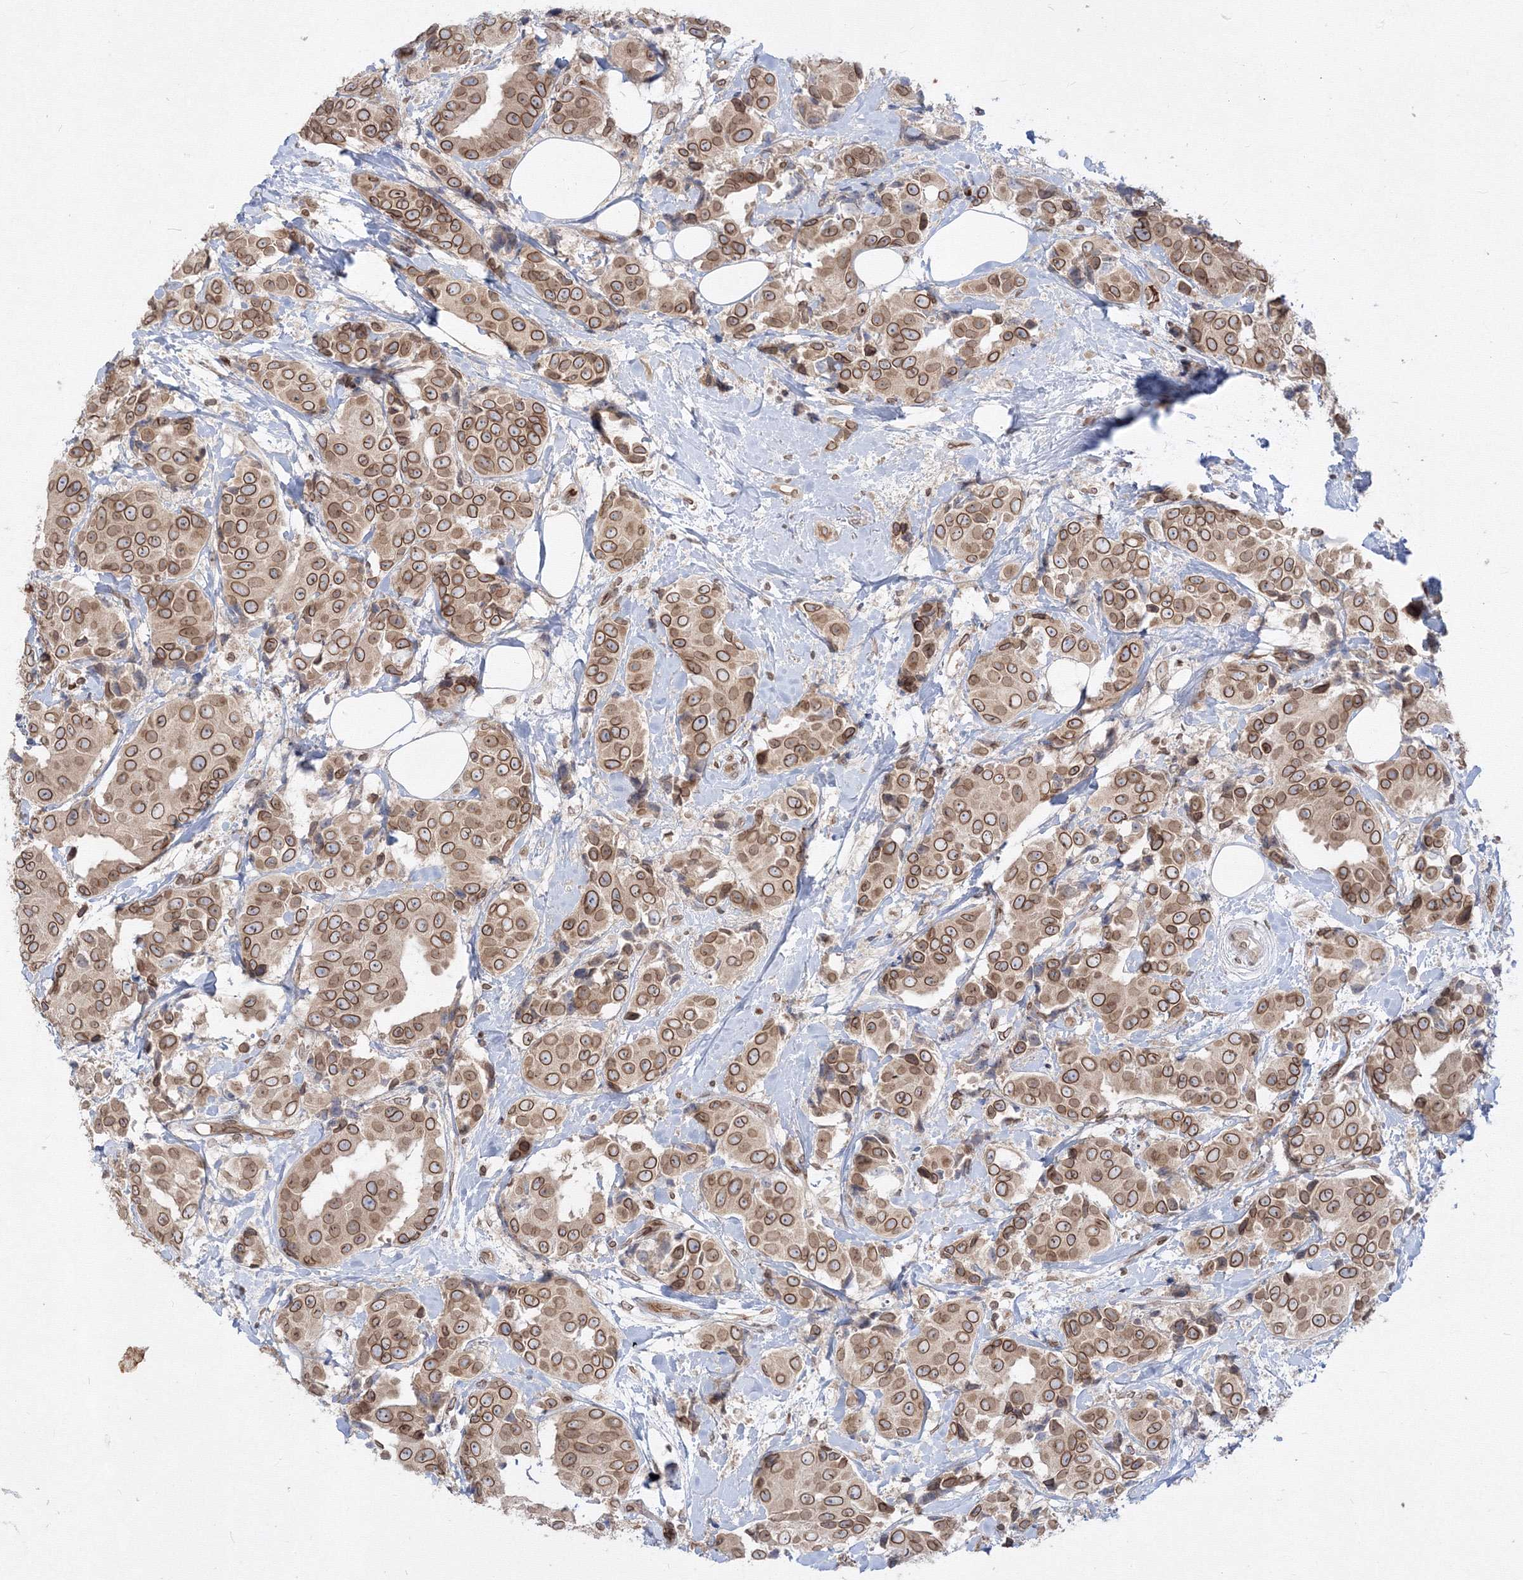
{"staining": {"intensity": "moderate", "quantity": ">75%", "location": "cytoplasmic/membranous,nuclear"}, "tissue": "breast cancer", "cell_type": "Tumor cells", "image_type": "cancer", "snomed": [{"axis": "morphology", "description": "Normal tissue, NOS"}, {"axis": "morphology", "description": "Duct carcinoma"}, {"axis": "topography", "description": "Breast"}], "caption": "Approximately >75% of tumor cells in human breast intraductal carcinoma exhibit moderate cytoplasmic/membranous and nuclear protein staining as visualized by brown immunohistochemical staining.", "gene": "DNAJB2", "patient": {"sex": "female", "age": 39}}